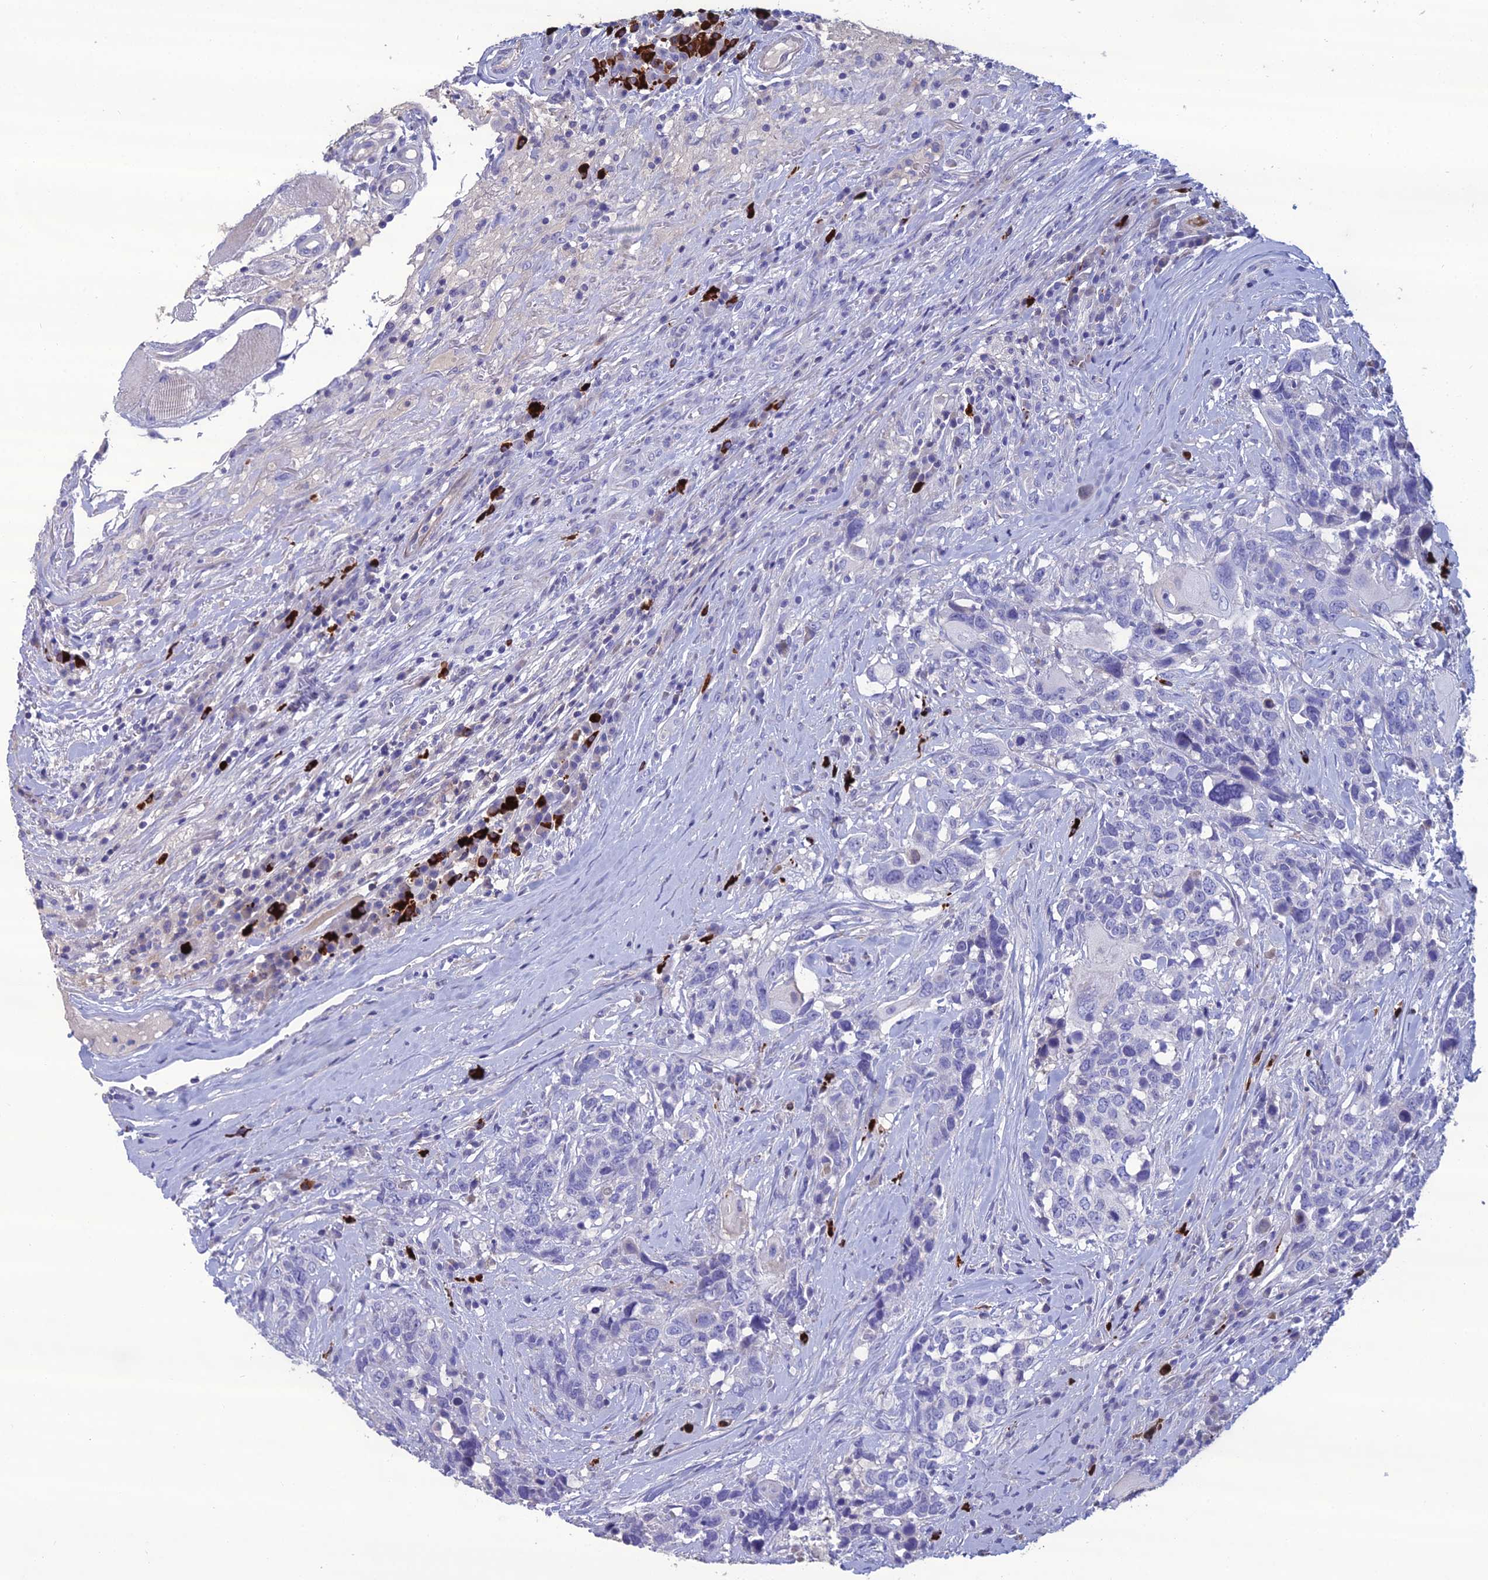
{"staining": {"intensity": "negative", "quantity": "none", "location": "none"}, "tissue": "head and neck cancer", "cell_type": "Tumor cells", "image_type": "cancer", "snomed": [{"axis": "morphology", "description": "Squamous cell carcinoma, NOS"}, {"axis": "topography", "description": "Head-Neck"}], "caption": "Head and neck squamous cell carcinoma was stained to show a protein in brown. There is no significant staining in tumor cells.", "gene": "OR56B1", "patient": {"sex": "male", "age": 66}}